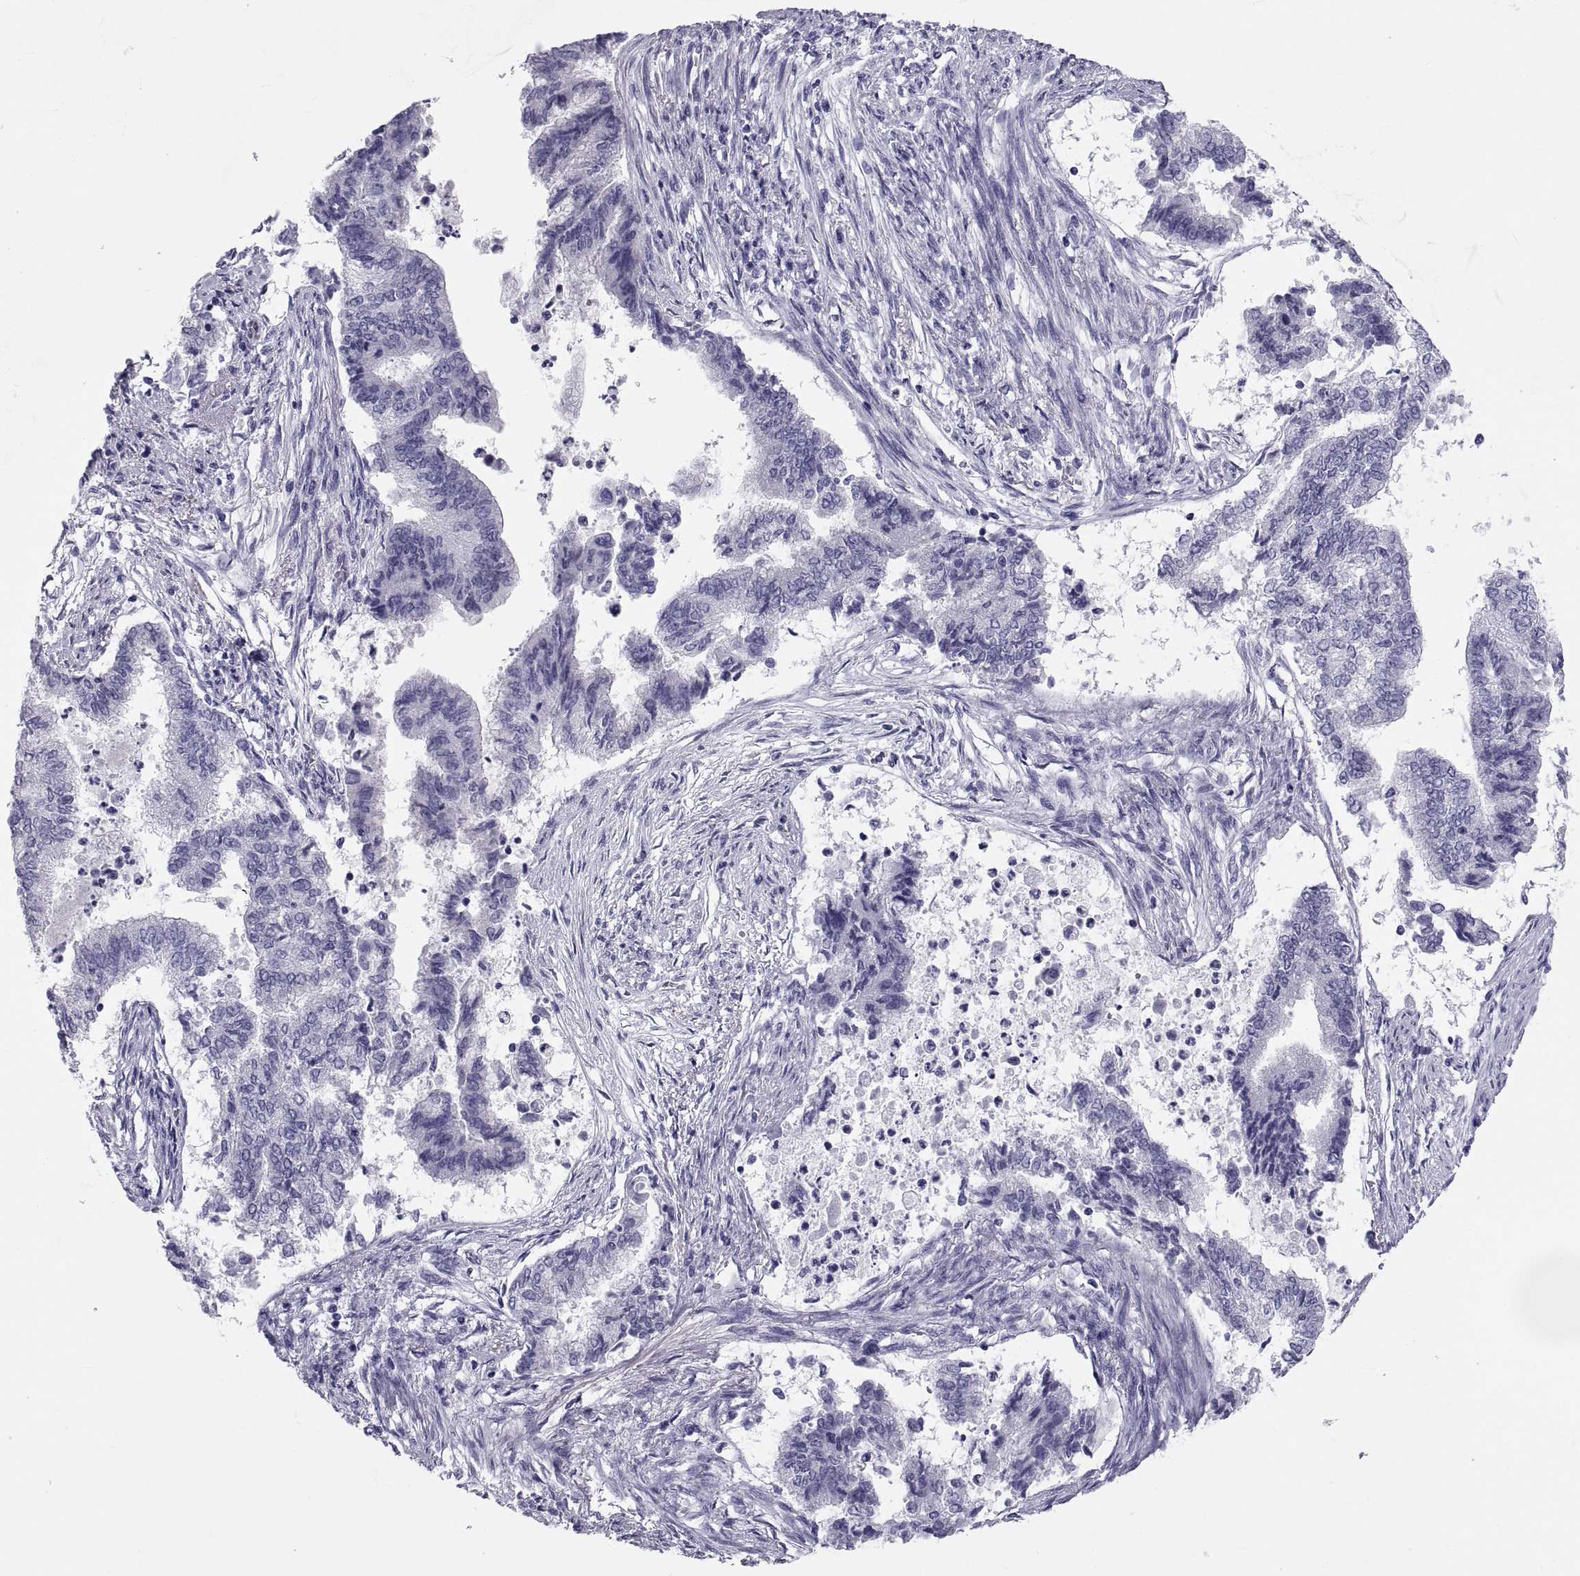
{"staining": {"intensity": "negative", "quantity": "none", "location": "none"}, "tissue": "endometrial cancer", "cell_type": "Tumor cells", "image_type": "cancer", "snomed": [{"axis": "morphology", "description": "Adenocarcinoma, NOS"}, {"axis": "topography", "description": "Endometrium"}], "caption": "Human endometrial cancer (adenocarcinoma) stained for a protein using immunohistochemistry shows no staining in tumor cells.", "gene": "DEFB129", "patient": {"sex": "female", "age": 65}}